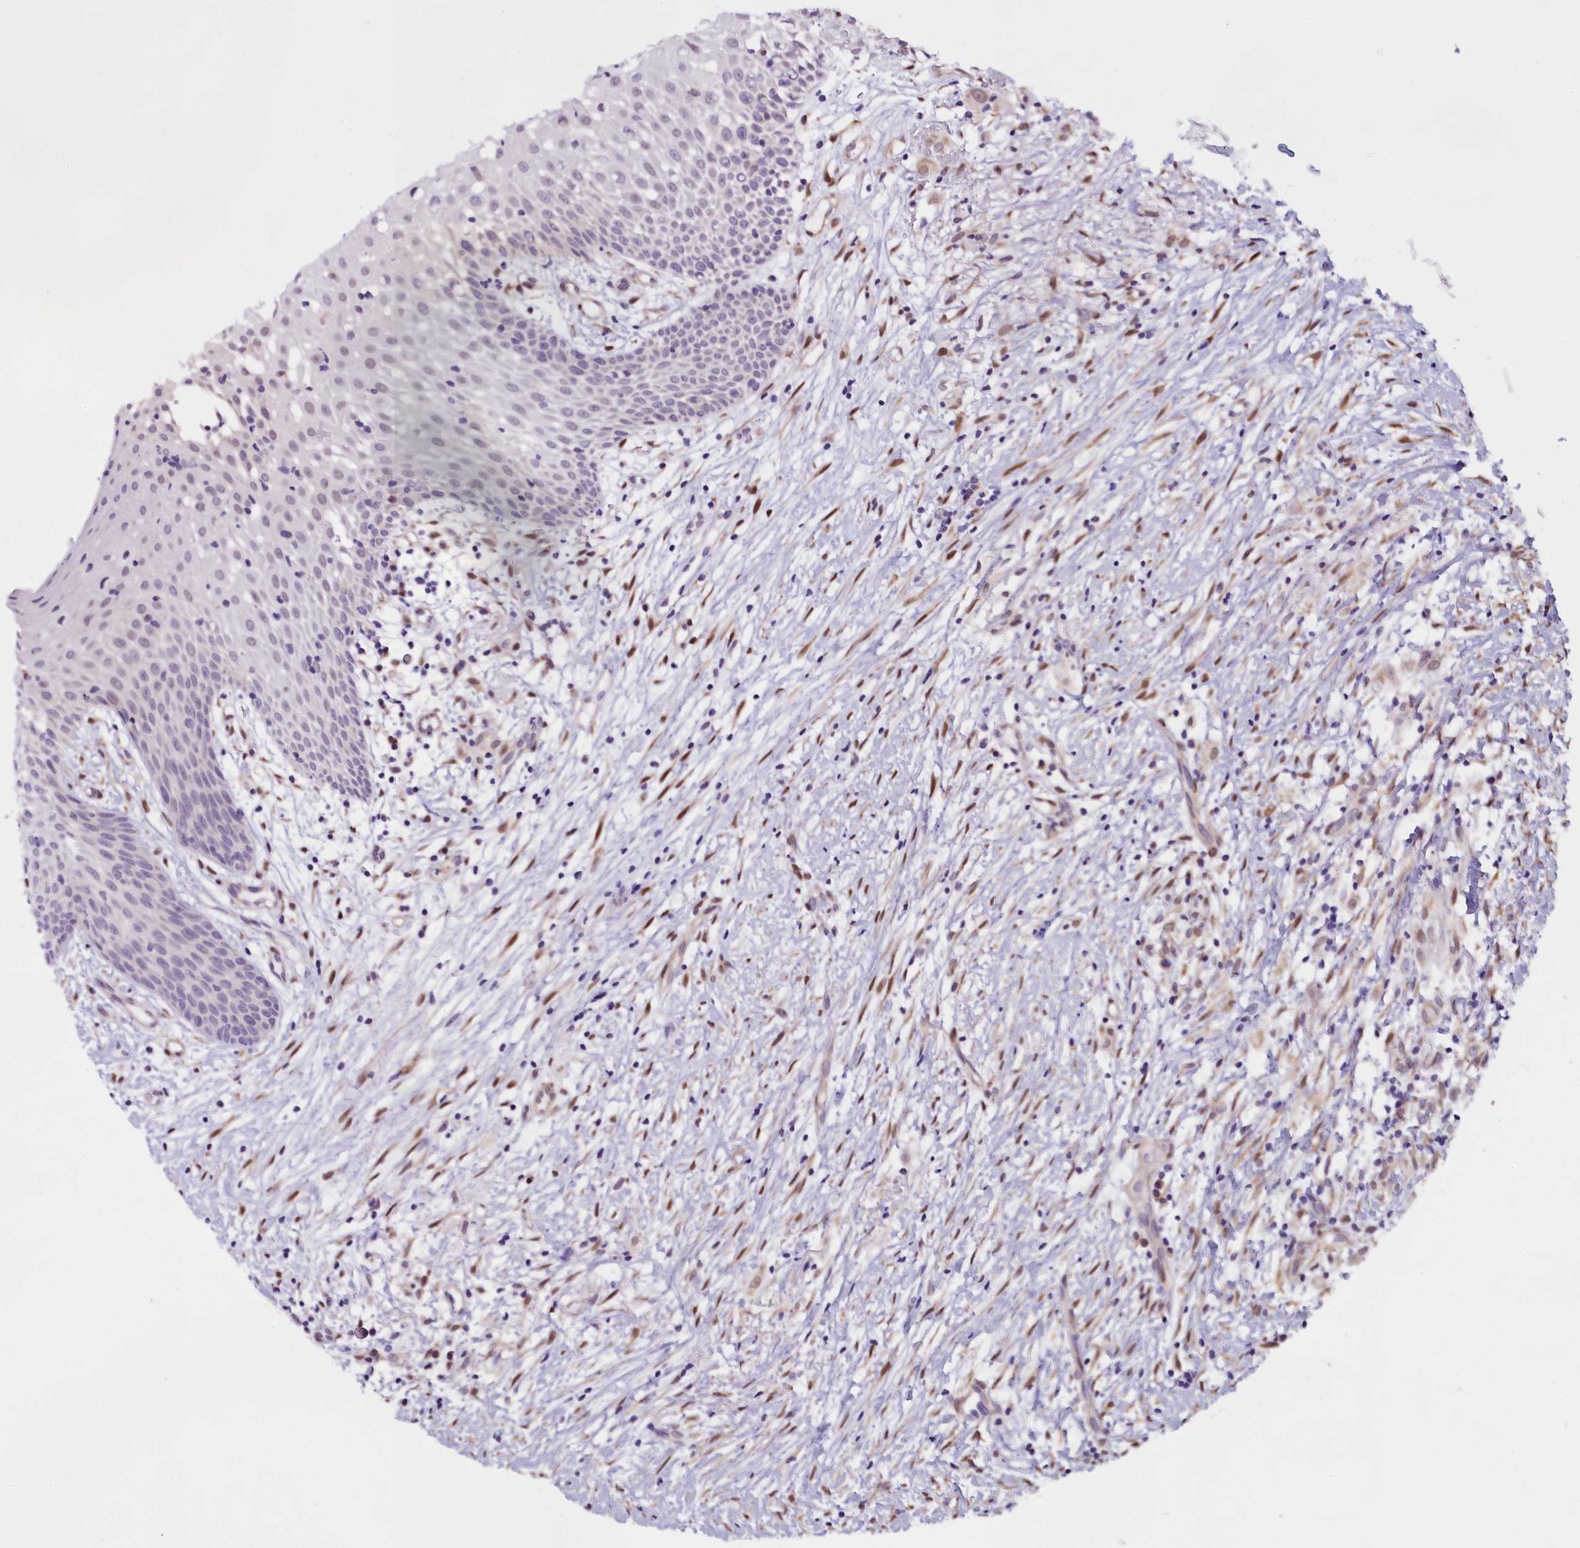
{"staining": {"intensity": "negative", "quantity": "none", "location": "none"}, "tissue": "oral mucosa", "cell_type": "Squamous epithelial cells", "image_type": "normal", "snomed": [{"axis": "morphology", "description": "Normal tissue, NOS"}, {"axis": "topography", "description": "Oral tissue"}], "caption": "Immunohistochemistry (IHC) image of benign oral mucosa: human oral mucosa stained with DAB displays no significant protein expression in squamous epithelial cells.", "gene": "UACA", "patient": {"sex": "female", "age": 69}}